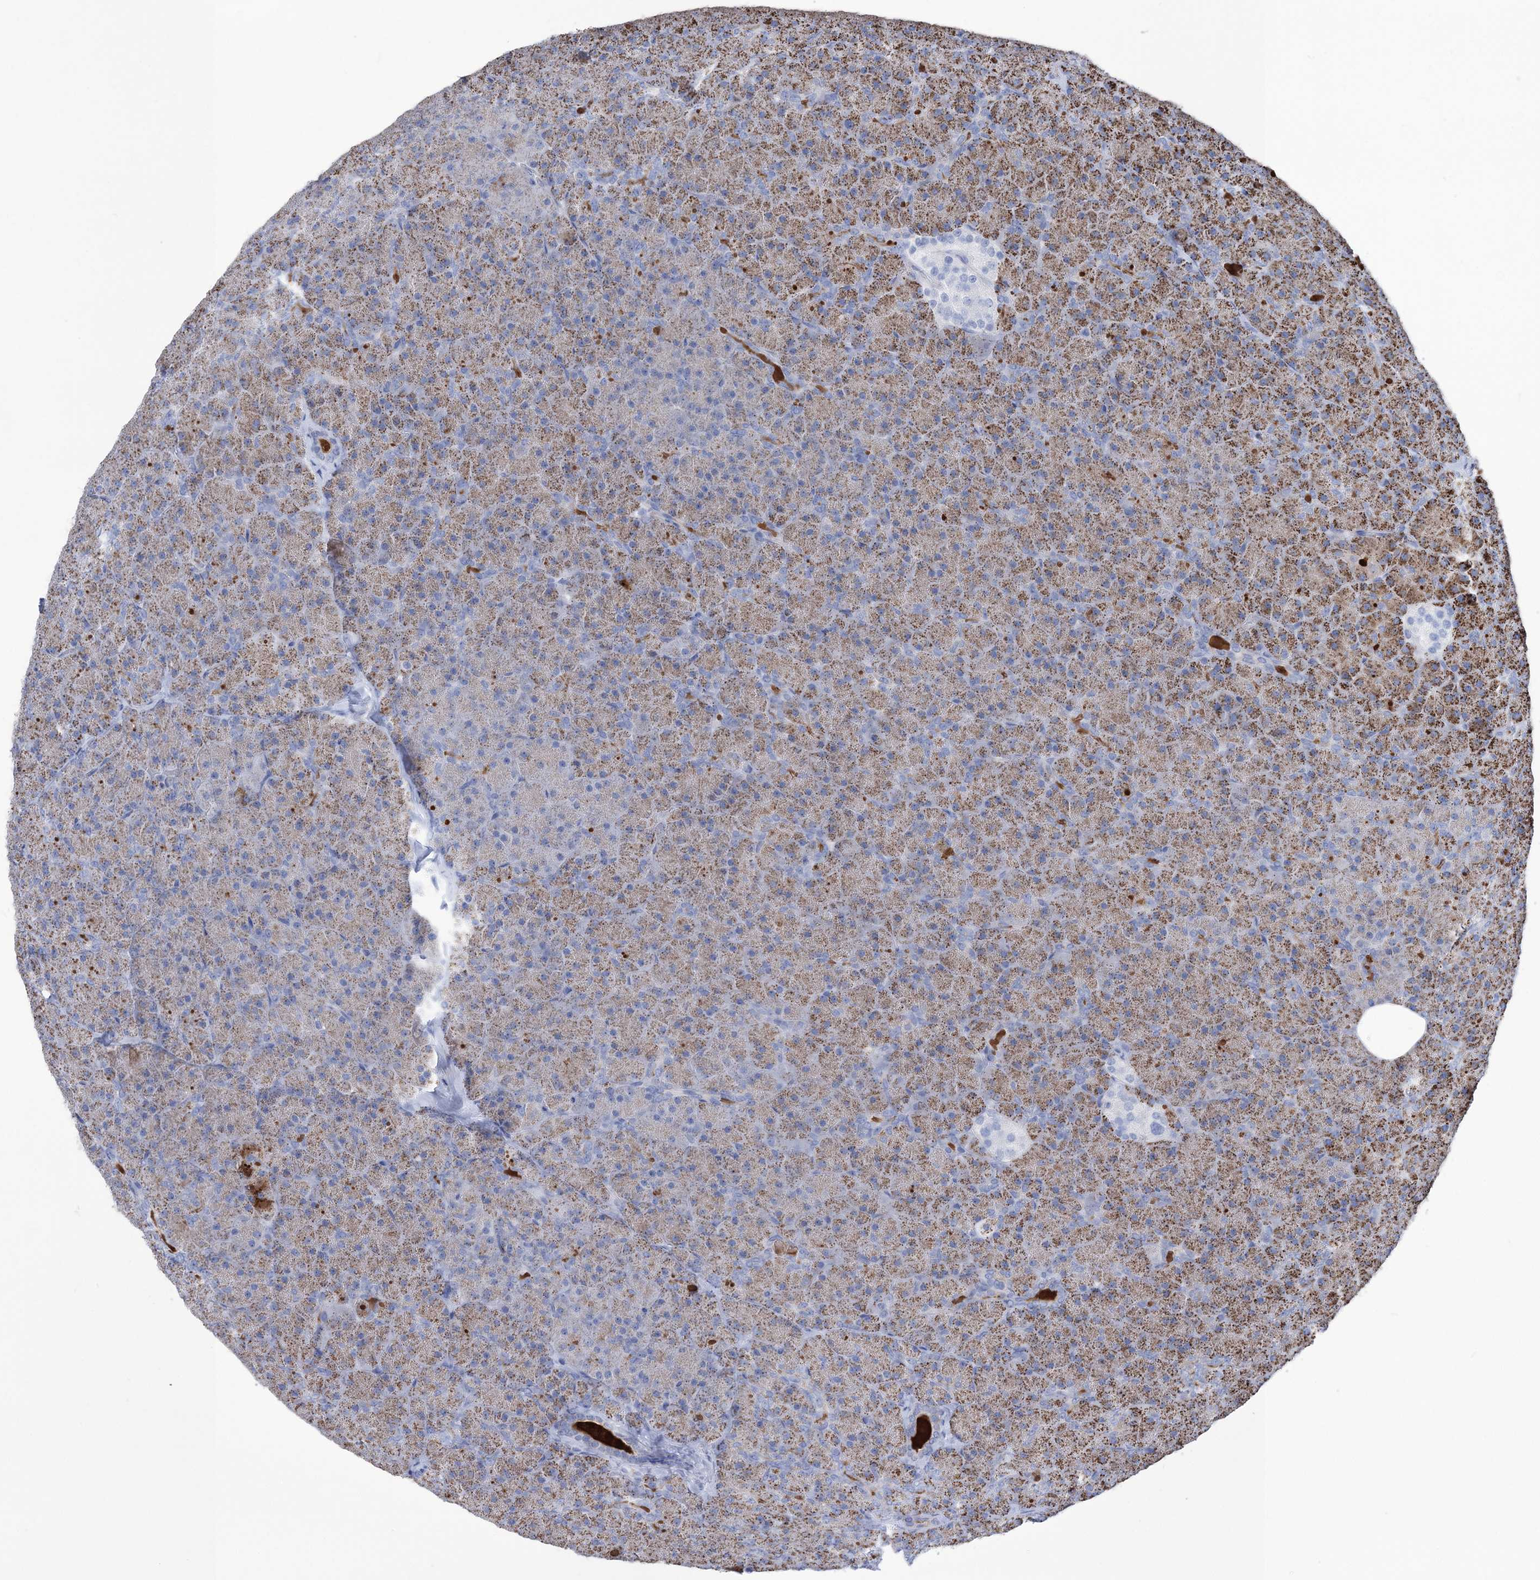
{"staining": {"intensity": "moderate", "quantity": "25%-75%", "location": "cytoplasmic/membranous"}, "tissue": "pancreas", "cell_type": "Exocrine glandular cells", "image_type": "normal", "snomed": [{"axis": "morphology", "description": "Normal tissue, NOS"}, {"axis": "topography", "description": "Pancreas"}], "caption": "Immunohistochemistry of normal human pancreas shows medium levels of moderate cytoplasmic/membranous positivity in about 25%-75% of exocrine glandular cells. (IHC, brightfield microscopy, high magnification).", "gene": "WDR74", "patient": {"sex": "male", "age": 36}}